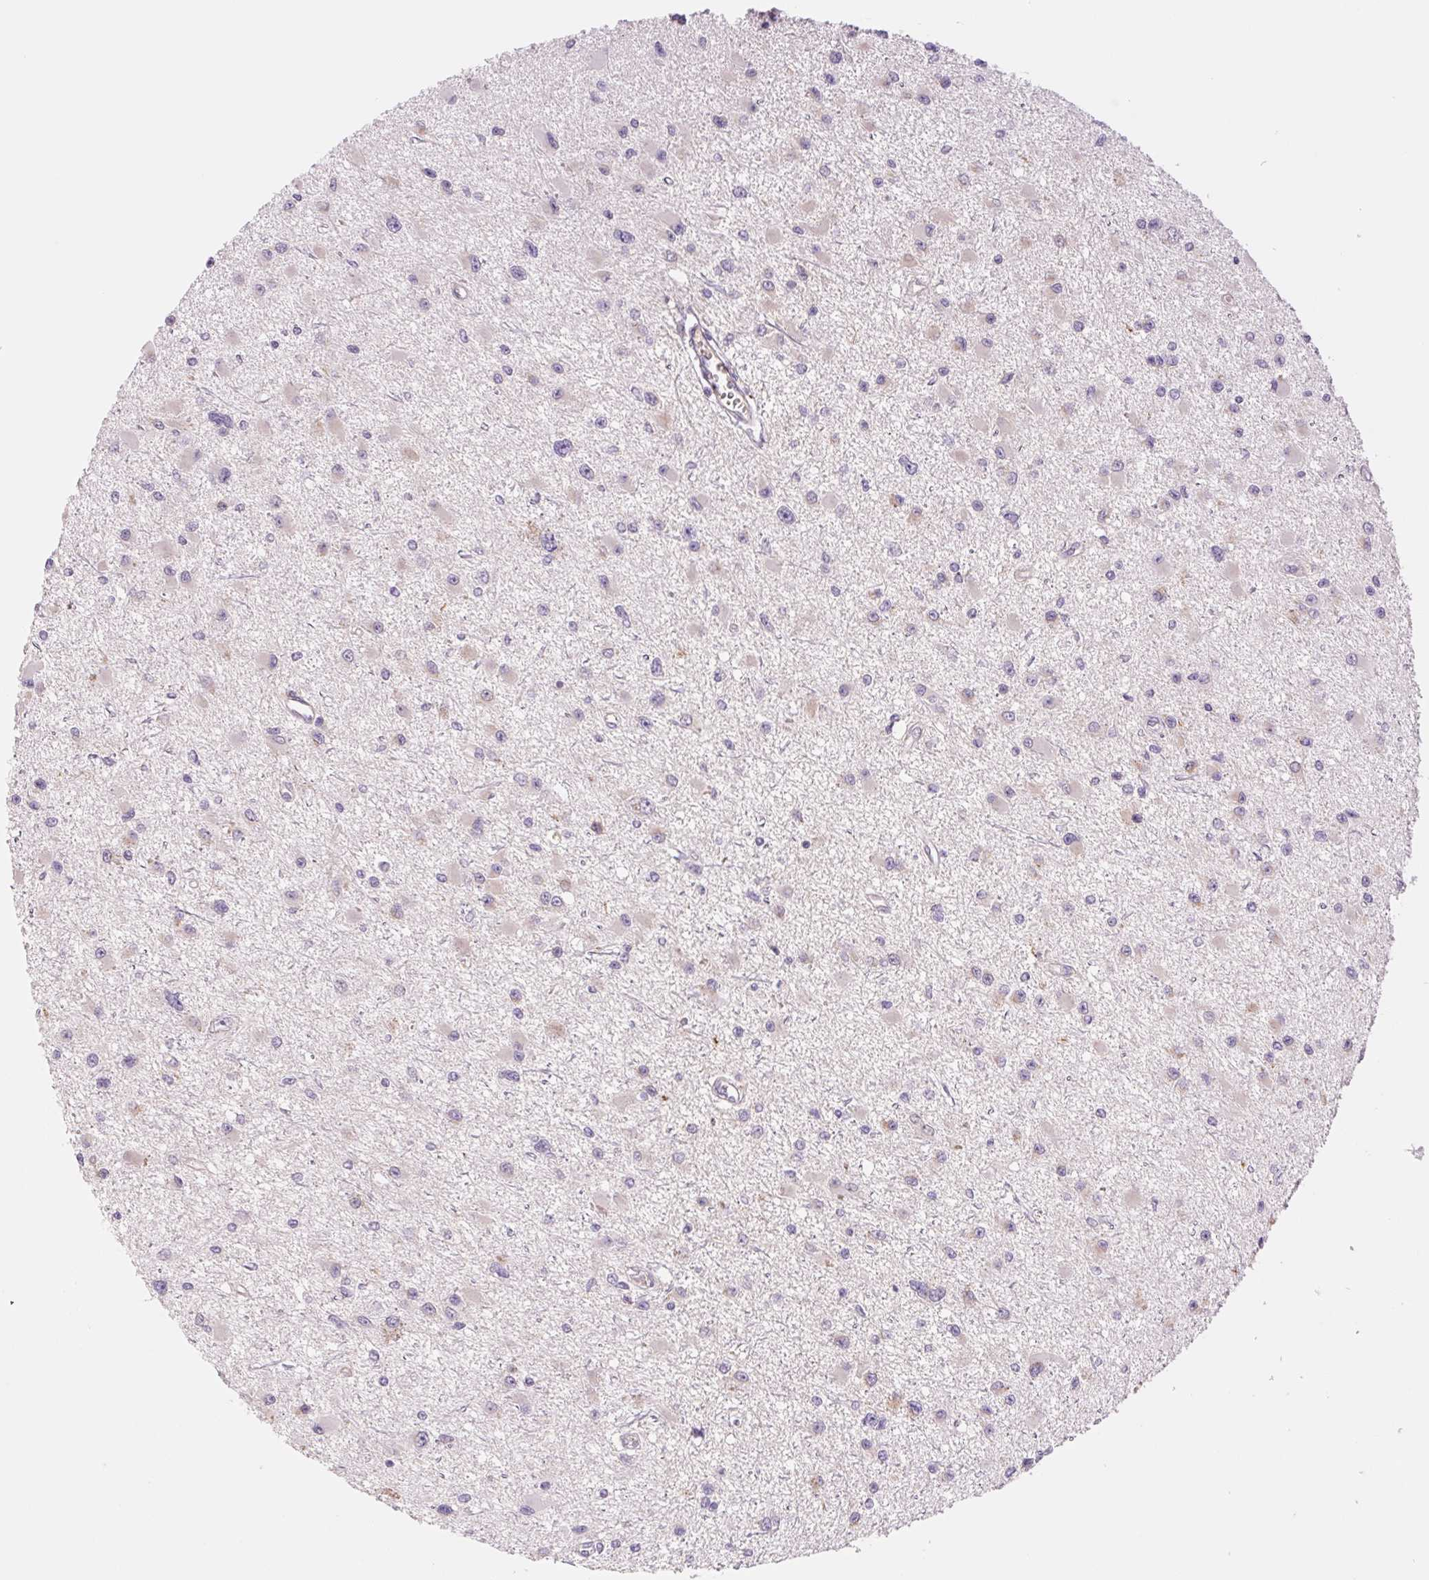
{"staining": {"intensity": "negative", "quantity": "none", "location": "none"}, "tissue": "glioma", "cell_type": "Tumor cells", "image_type": "cancer", "snomed": [{"axis": "morphology", "description": "Glioma, malignant, High grade"}, {"axis": "topography", "description": "Brain"}], "caption": "Immunohistochemistry (IHC) photomicrograph of human glioma stained for a protein (brown), which demonstrates no positivity in tumor cells.", "gene": "IGFL3", "patient": {"sex": "male", "age": 54}}